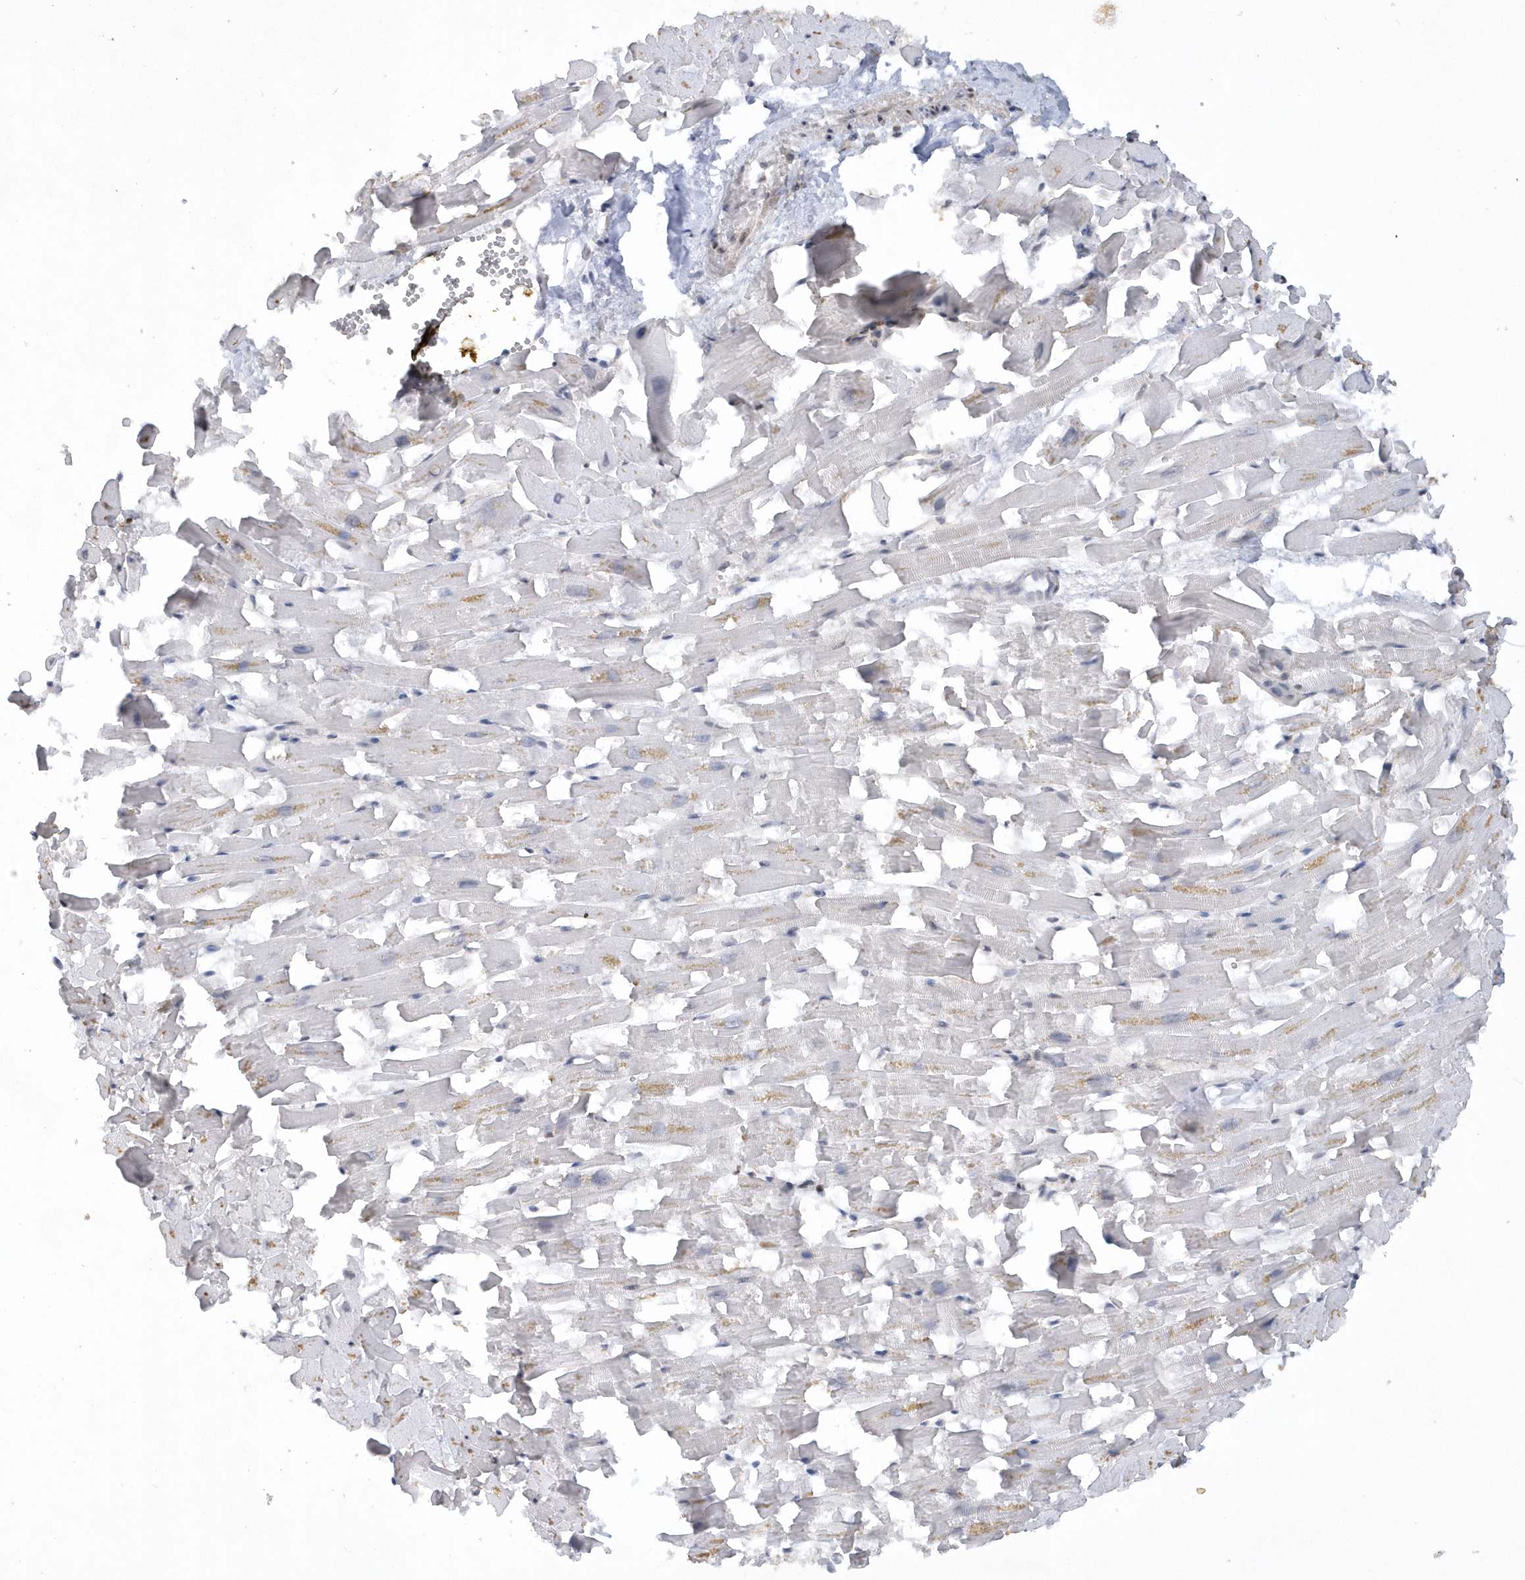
{"staining": {"intensity": "negative", "quantity": "none", "location": "none"}, "tissue": "heart muscle", "cell_type": "Cardiomyocytes", "image_type": "normal", "snomed": [{"axis": "morphology", "description": "Normal tissue, NOS"}, {"axis": "topography", "description": "Heart"}], "caption": "IHC image of unremarkable heart muscle: human heart muscle stained with DAB (3,3'-diaminobenzidine) reveals no significant protein staining in cardiomyocytes. (Immunohistochemistry, brightfield microscopy, high magnification).", "gene": "RAI14", "patient": {"sex": "female", "age": 64}}